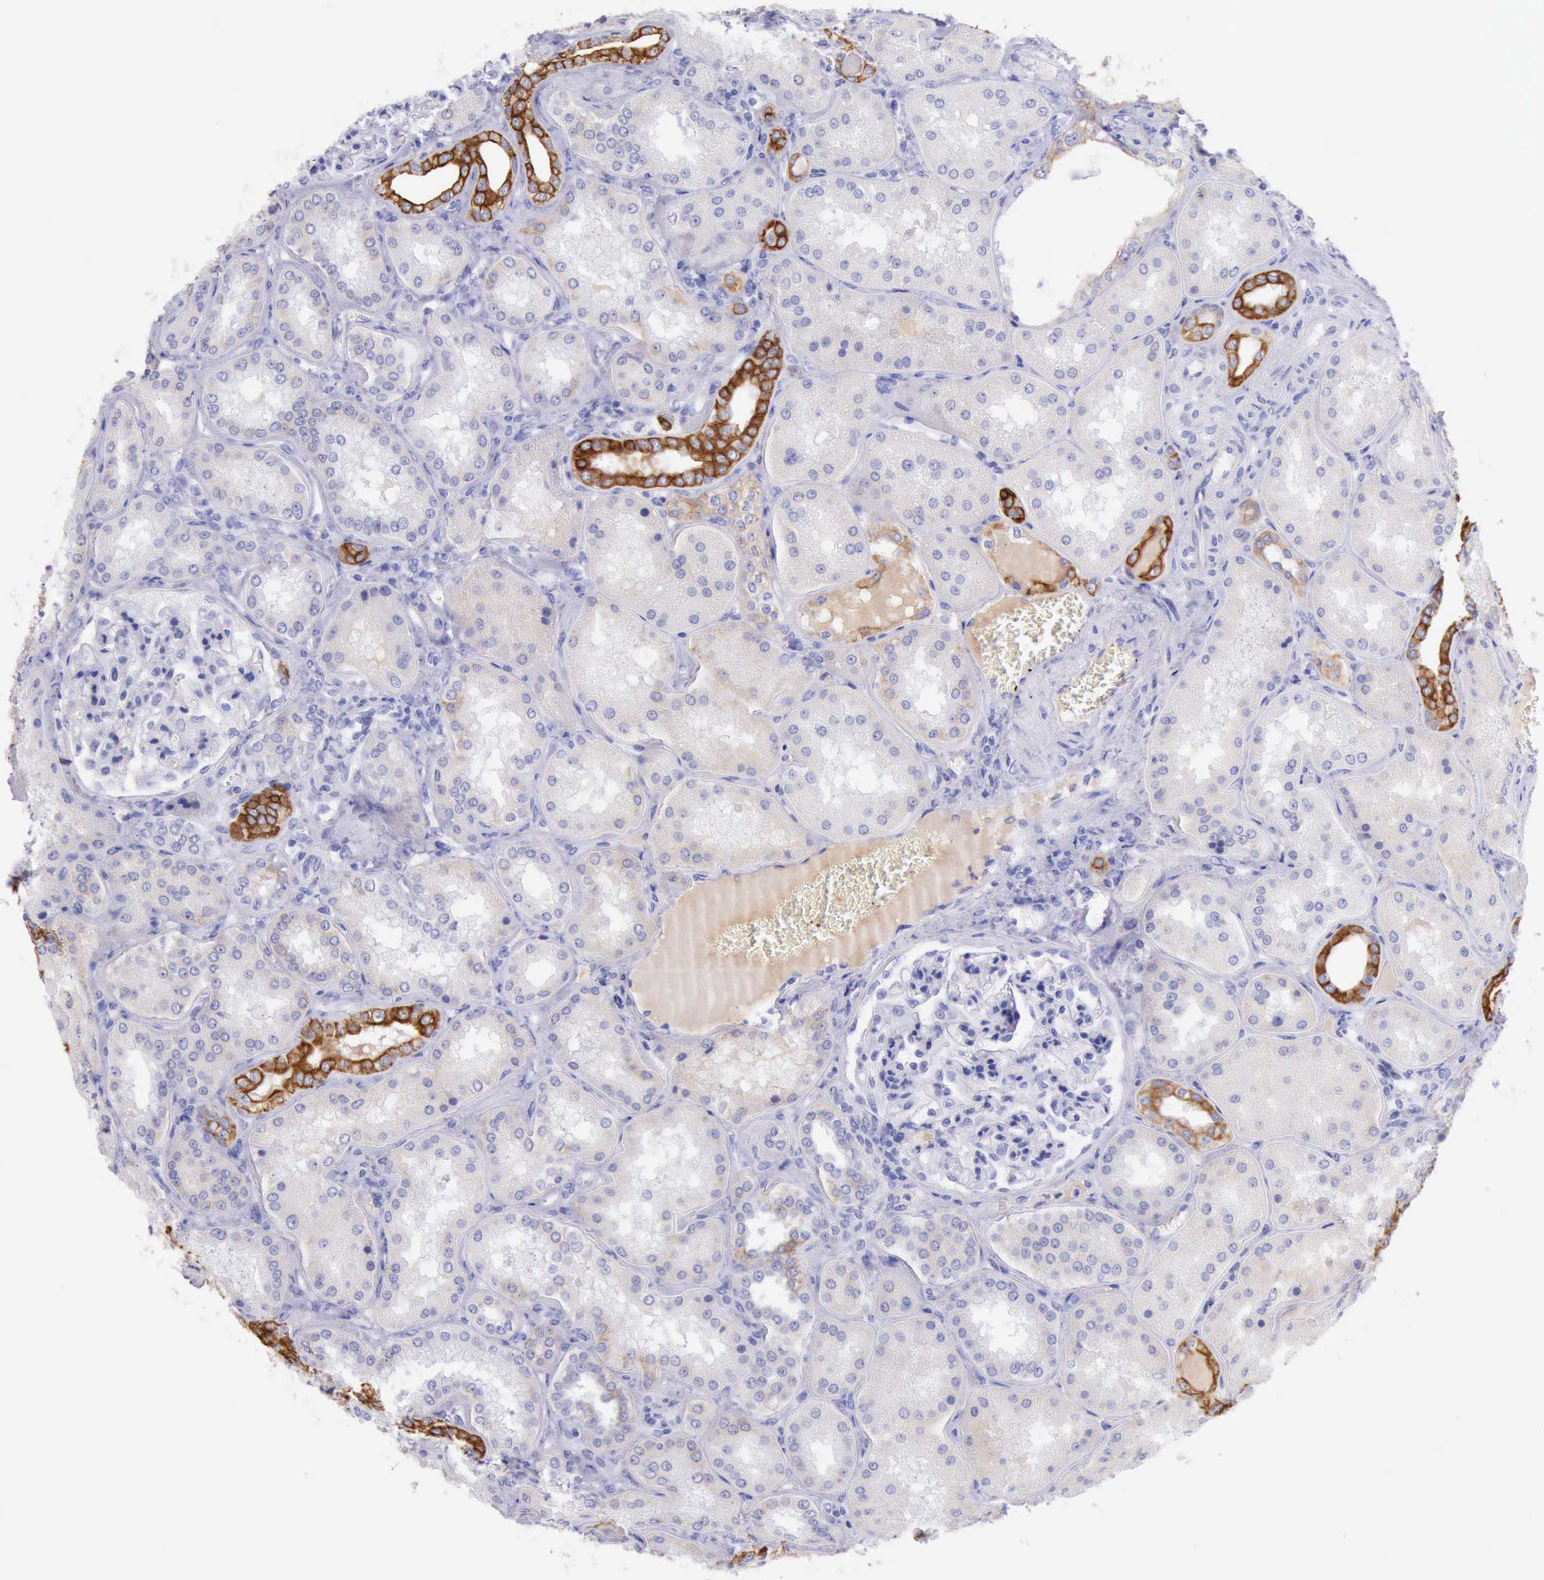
{"staining": {"intensity": "negative", "quantity": "none", "location": "none"}, "tissue": "kidney", "cell_type": "Cells in glomeruli", "image_type": "normal", "snomed": [{"axis": "morphology", "description": "Normal tissue, NOS"}, {"axis": "topography", "description": "Kidney"}], "caption": "This is an immunohistochemistry histopathology image of unremarkable human kidney. There is no expression in cells in glomeruli.", "gene": "KRT8", "patient": {"sex": "female", "age": 56}}